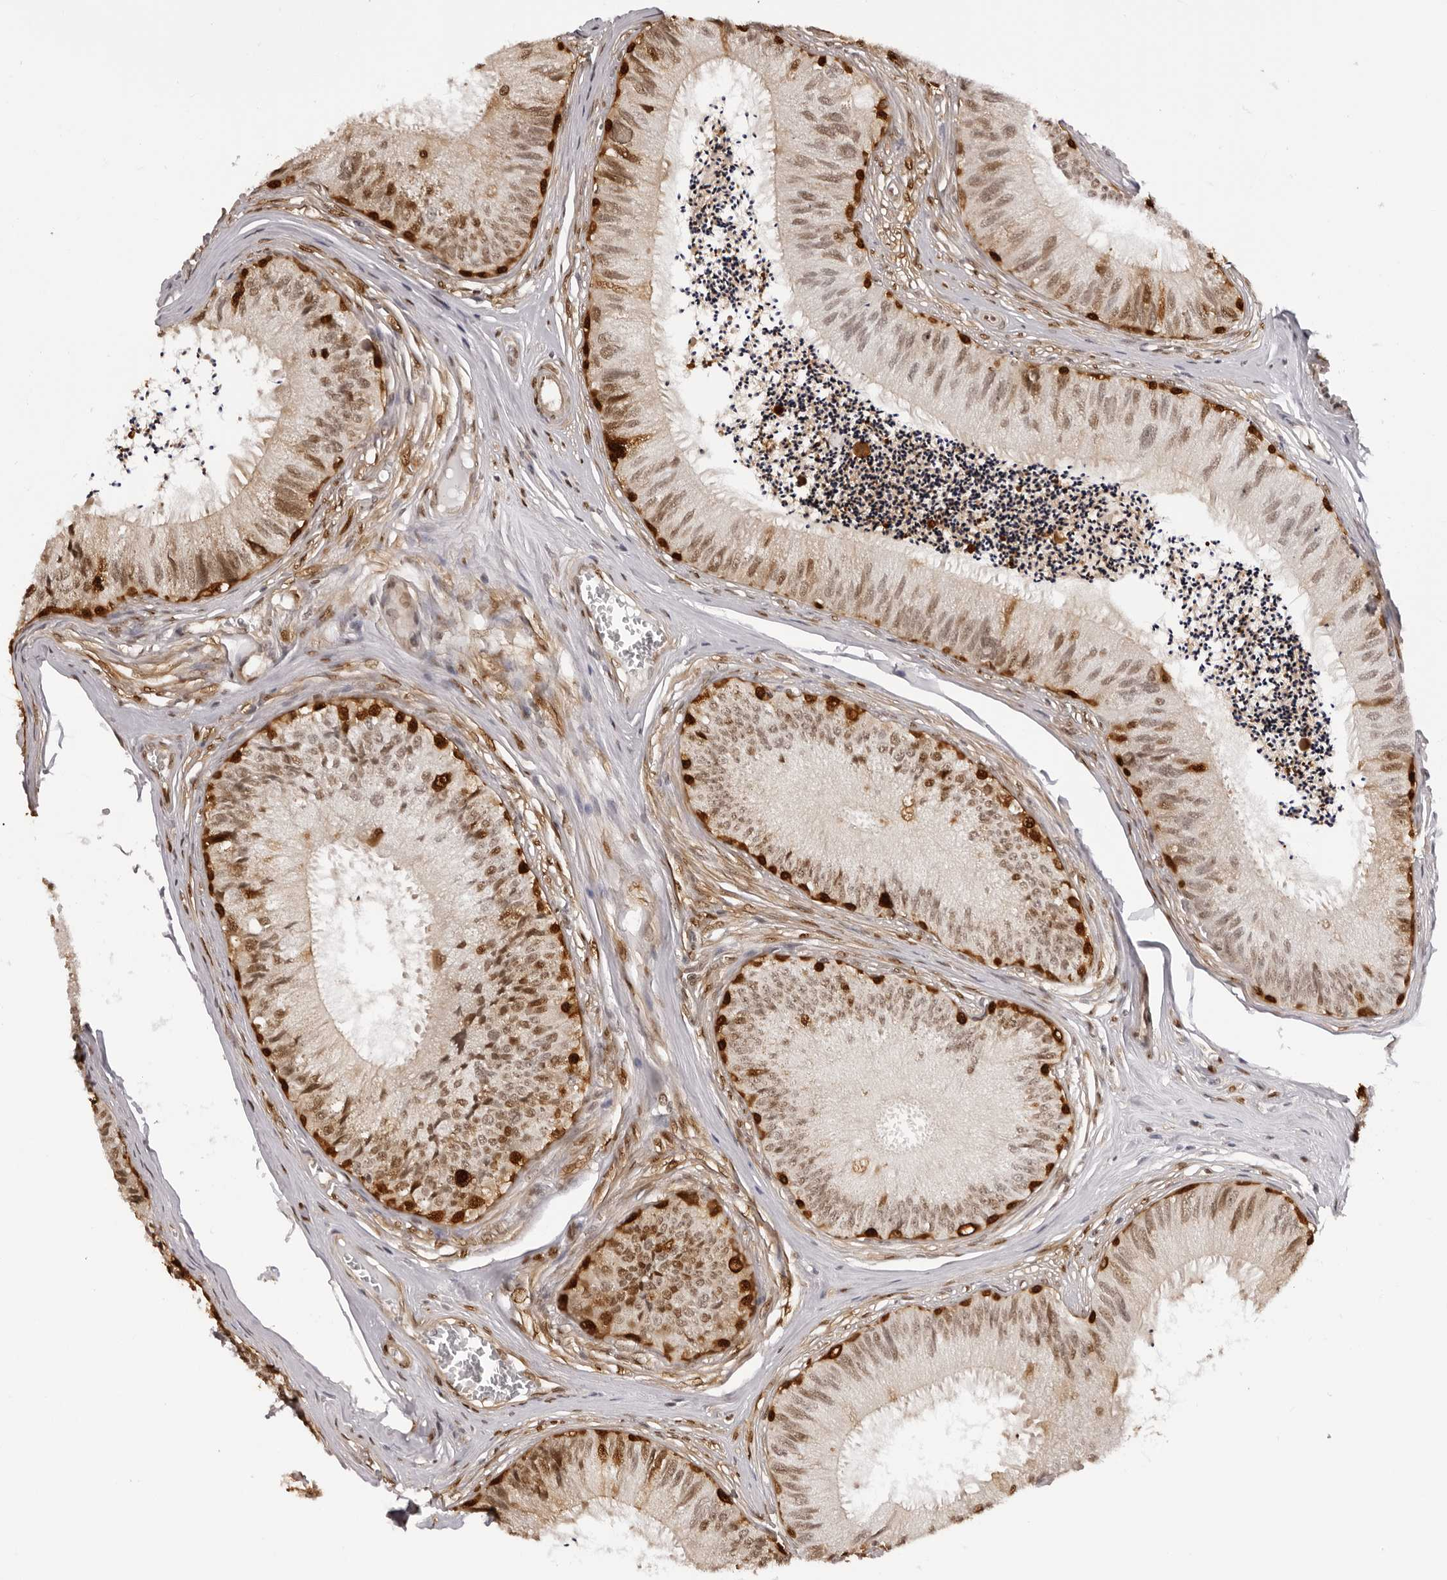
{"staining": {"intensity": "moderate", "quantity": ">75%", "location": "cytoplasmic/membranous,nuclear"}, "tissue": "epididymis", "cell_type": "Glandular cells", "image_type": "normal", "snomed": [{"axis": "morphology", "description": "Normal tissue, NOS"}, {"axis": "topography", "description": "Epididymis"}], "caption": "IHC image of normal epididymis stained for a protein (brown), which exhibits medium levels of moderate cytoplasmic/membranous,nuclear staining in approximately >75% of glandular cells.", "gene": "HSPA4", "patient": {"sex": "male", "age": 79}}